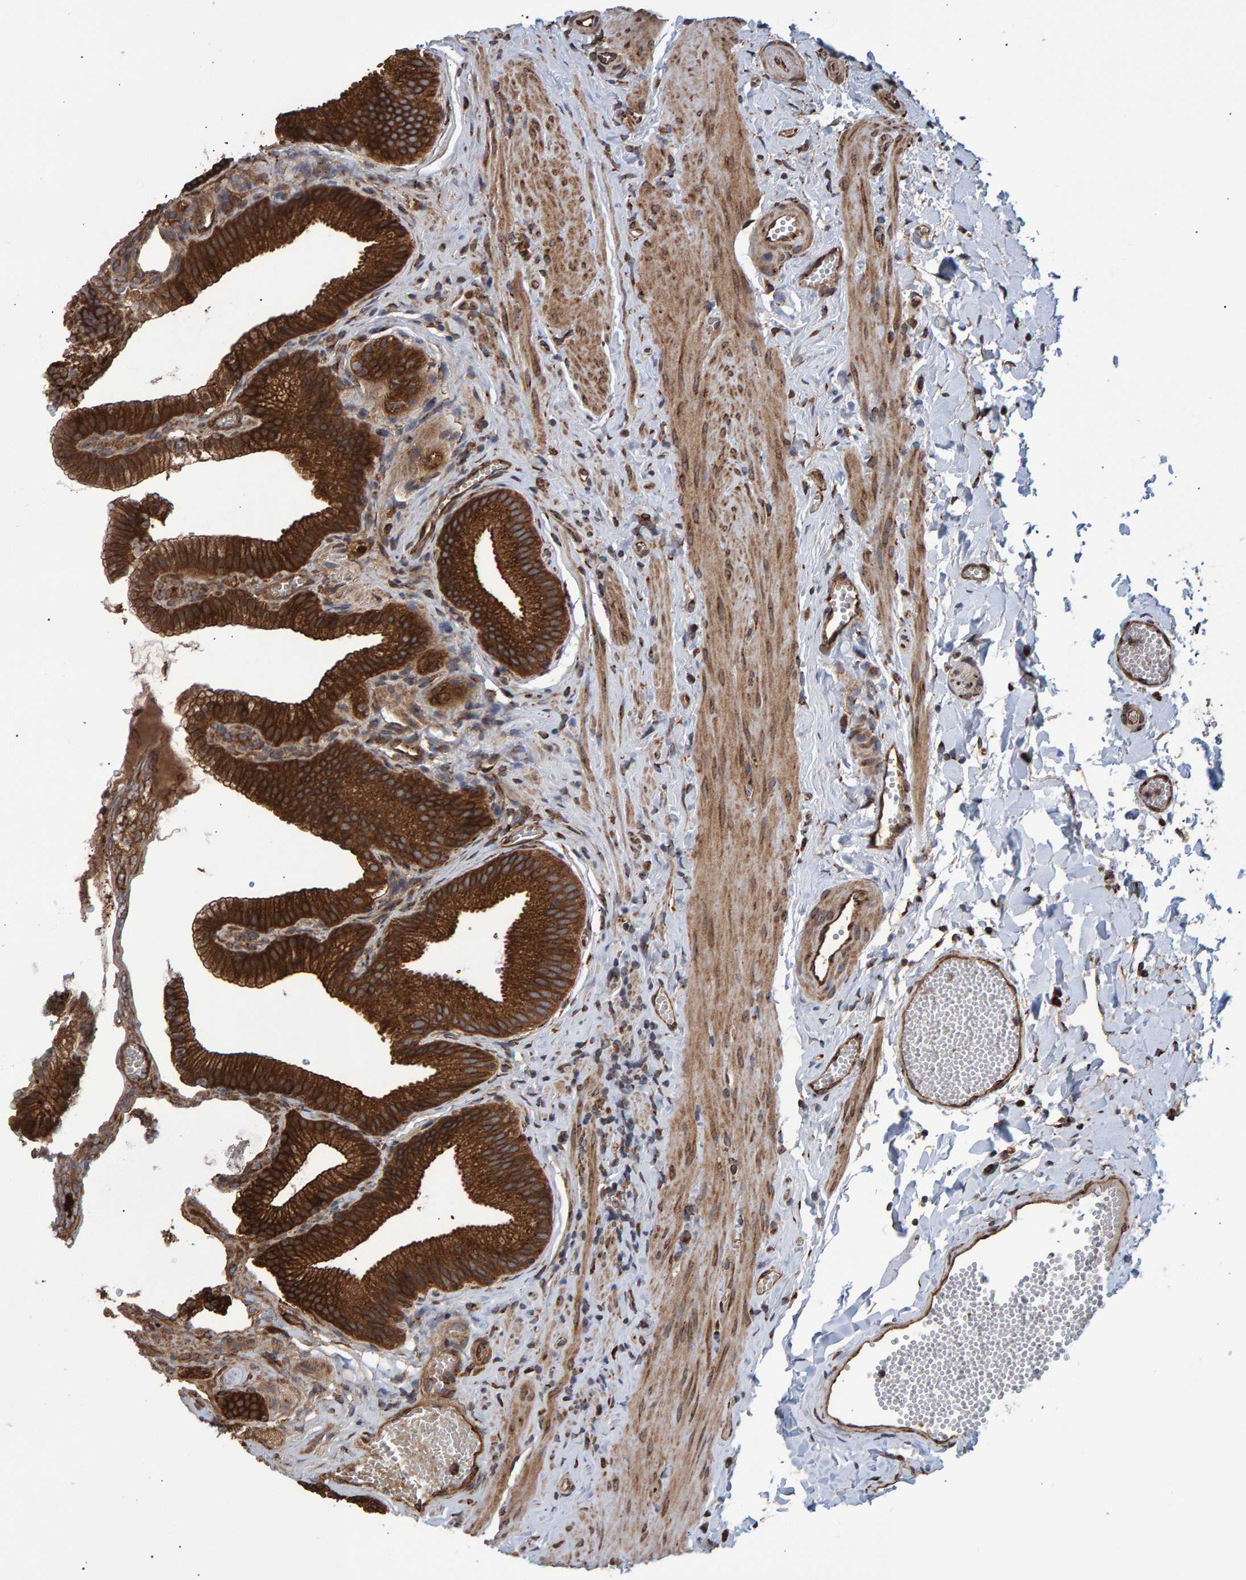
{"staining": {"intensity": "strong", "quantity": ">75%", "location": "cytoplasmic/membranous"}, "tissue": "gallbladder", "cell_type": "Glandular cells", "image_type": "normal", "snomed": [{"axis": "morphology", "description": "Normal tissue, NOS"}, {"axis": "topography", "description": "Gallbladder"}], "caption": "A high-resolution photomicrograph shows immunohistochemistry staining of unremarkable gallbladder, which displays strong cytoplasmic/membranous staining in about >75% of glandular cells.", "gene": "FAM117A", "patient": {"sex": "male", "age": 38}}